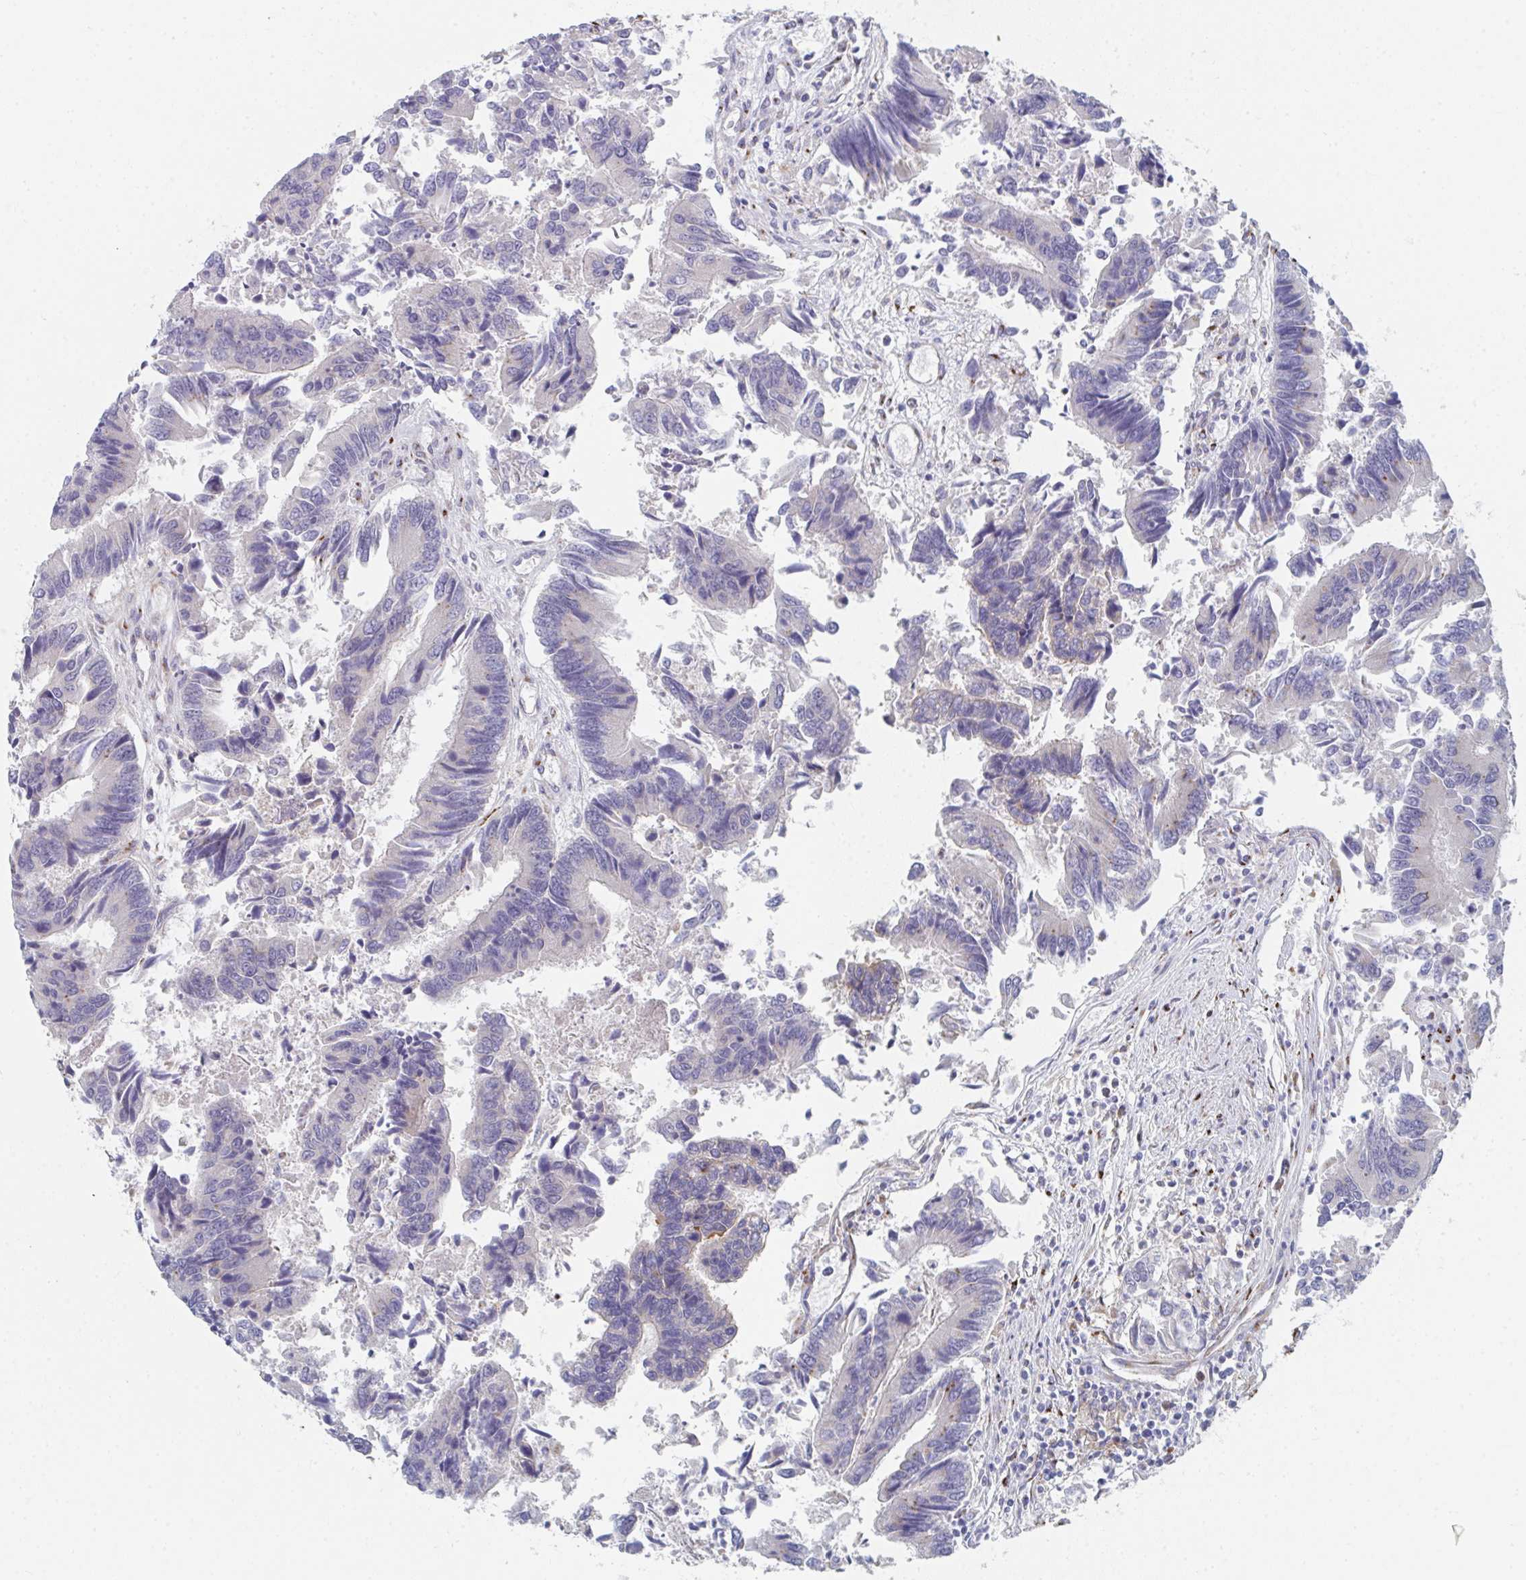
{"staining": {"intensity": "negative", "quantity": "none", "location": "none"}, "tissue": "colorectal cancer", "cell_type": "Tumor cells", "image_type": "cancer", "snomed": [{"axis": "morphology", "description": "Adenocarcinoma, NOS"}, {"axis": "topography", "description": "Colon"}], "caption": "Immunohistochemistry (IHC) histopathology image of neoplastic tissue: human colorectal cancer stained with DAB (3,3'-diaminobenzidine) shows no significant protein positivity in tumor cells.", "gene": "PSMG1", "patient": {"sex": "female", "age": 67}}